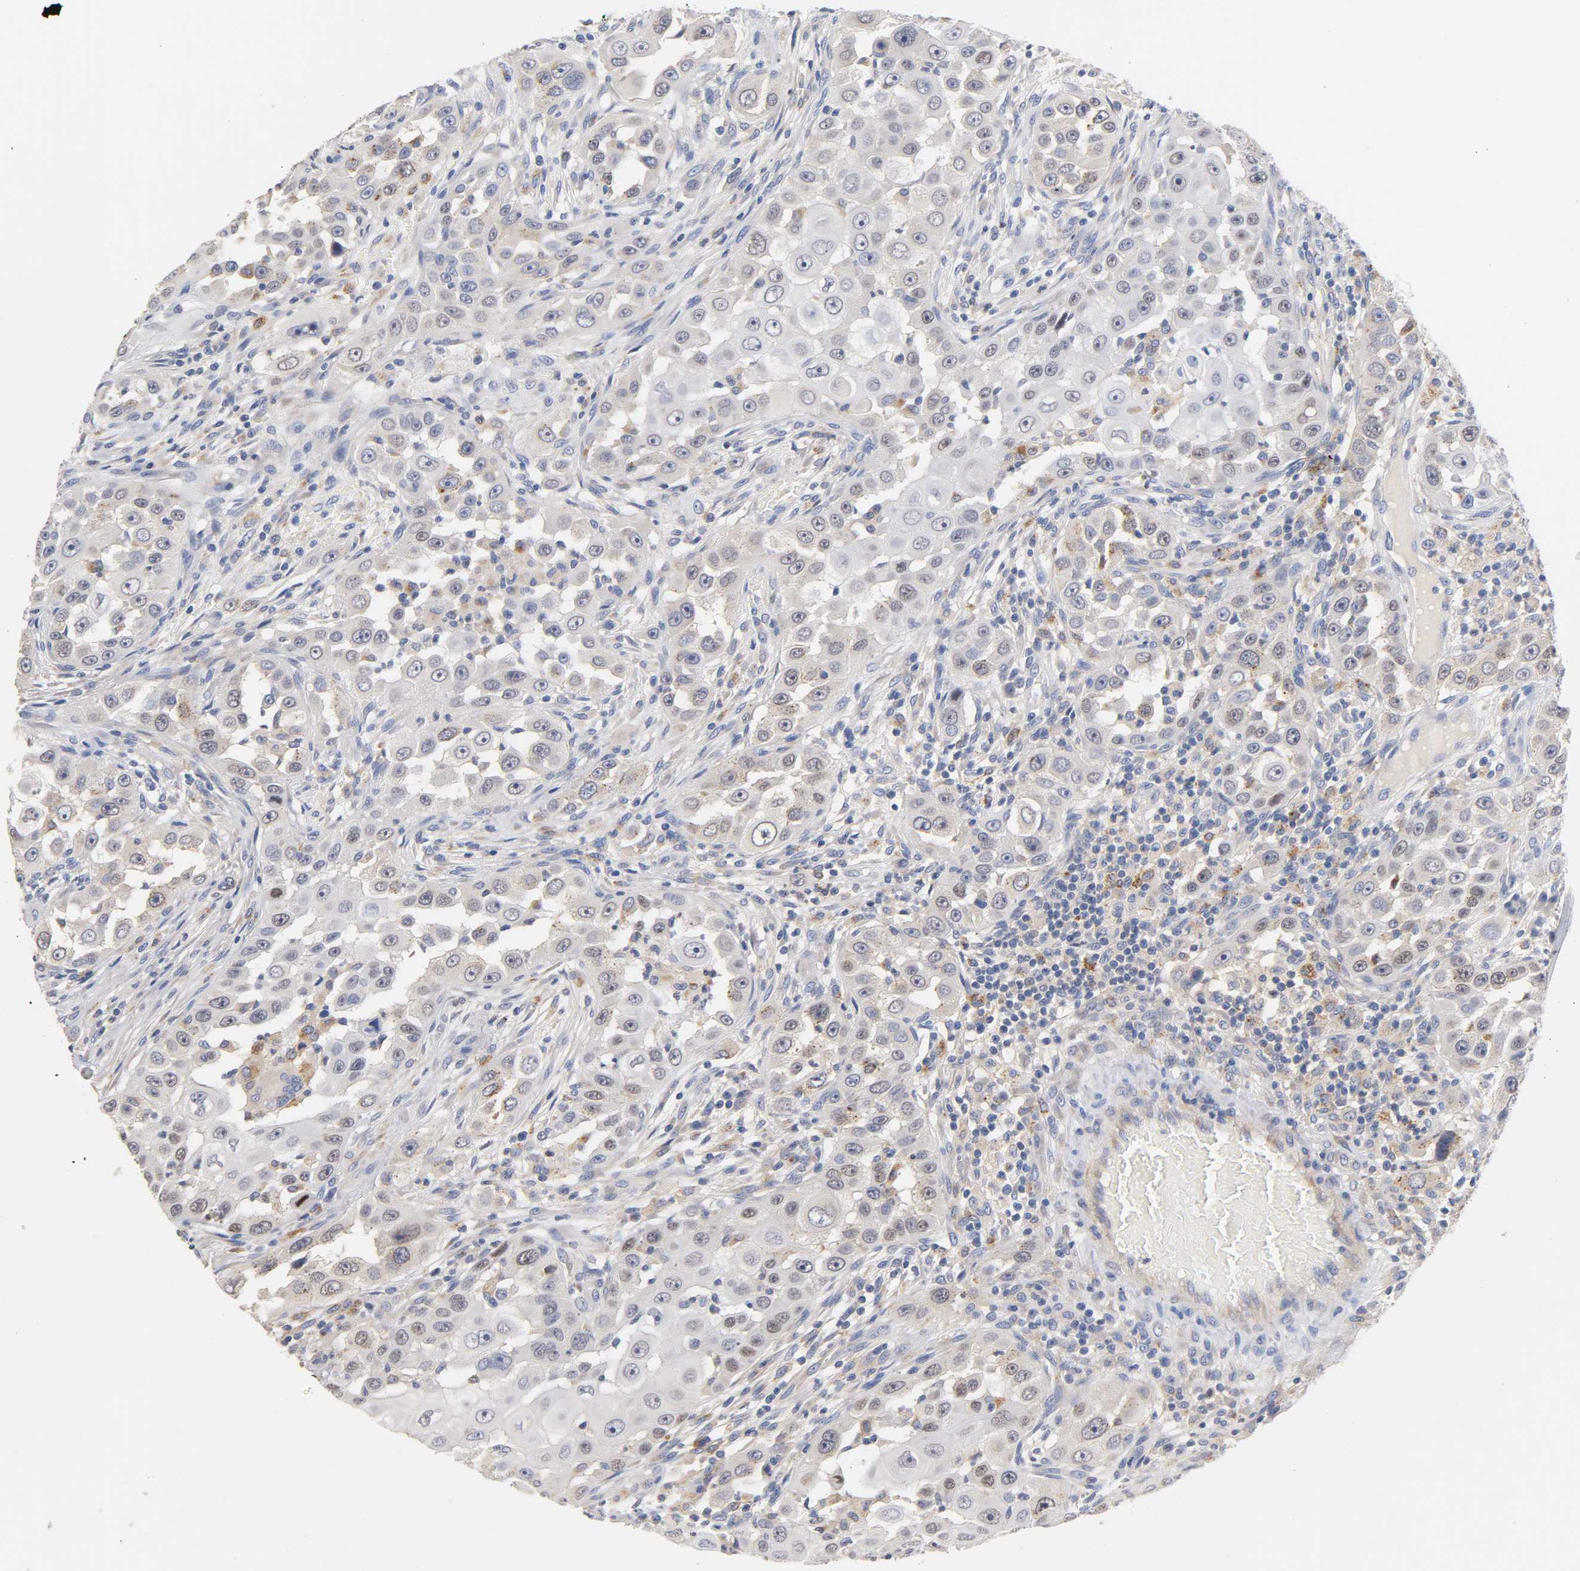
{"staining": {"intensity": "weak", "quantity": "25%-75%", "location": "cytoplasmic/membranous"}, "tissue": "head and neck cancer", "cell_type": "Tumor cells", "image_type": "cancer", "snomed": [{"axis": "morphology", "description": "Carcinoma, NOS"}, {"axis": "topography", "description": "Head-Neck"}], "caption": "About 25%-75% of tumor cells in head and neck cancer (carcinoma) exhibit weak cytoplasmic/membranous protein positivity as visualized by brown immunohistochemical staining.", "gene": "SEMA5A", "patient": {"sex": "male", "age": 87}}